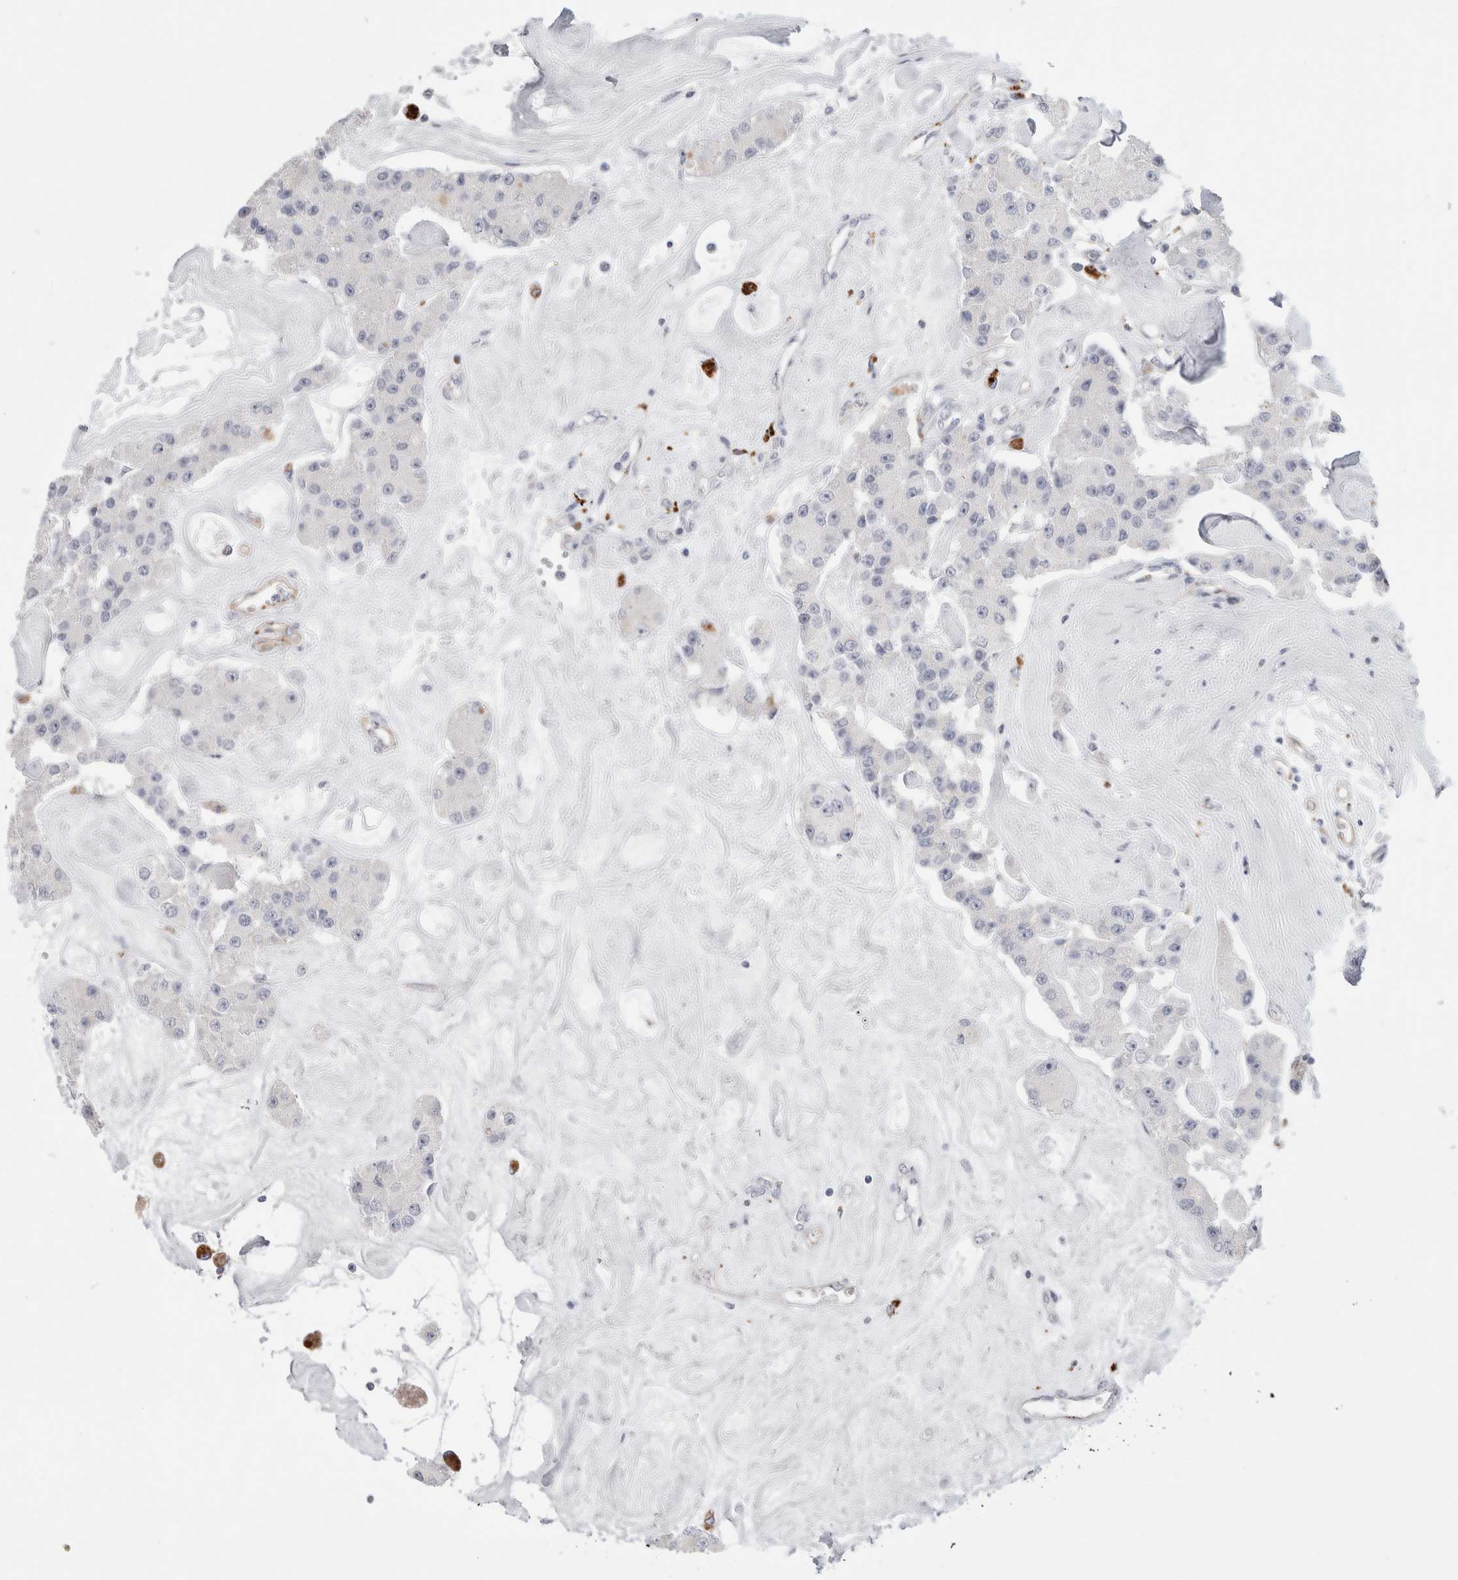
{"staining": {"intensity": "negative", "quantity": "none", "location": "none"}, "tissue": "carcinoid", "cell_type": "Tumor cells", "image_type": "cancer", "snomed": [{"axis": "morphology", "description": "Carcinoid, malignant, NOS"}, {"axis": "topography", "description": "Pancreas"}], "caption": "The immunohistochemistry (IHC) image has no significant staining in tumor cells of malignant carcinoid tissue.", "gene": "ANKMY1", "patient": {"sex": "male", "age": 41}}